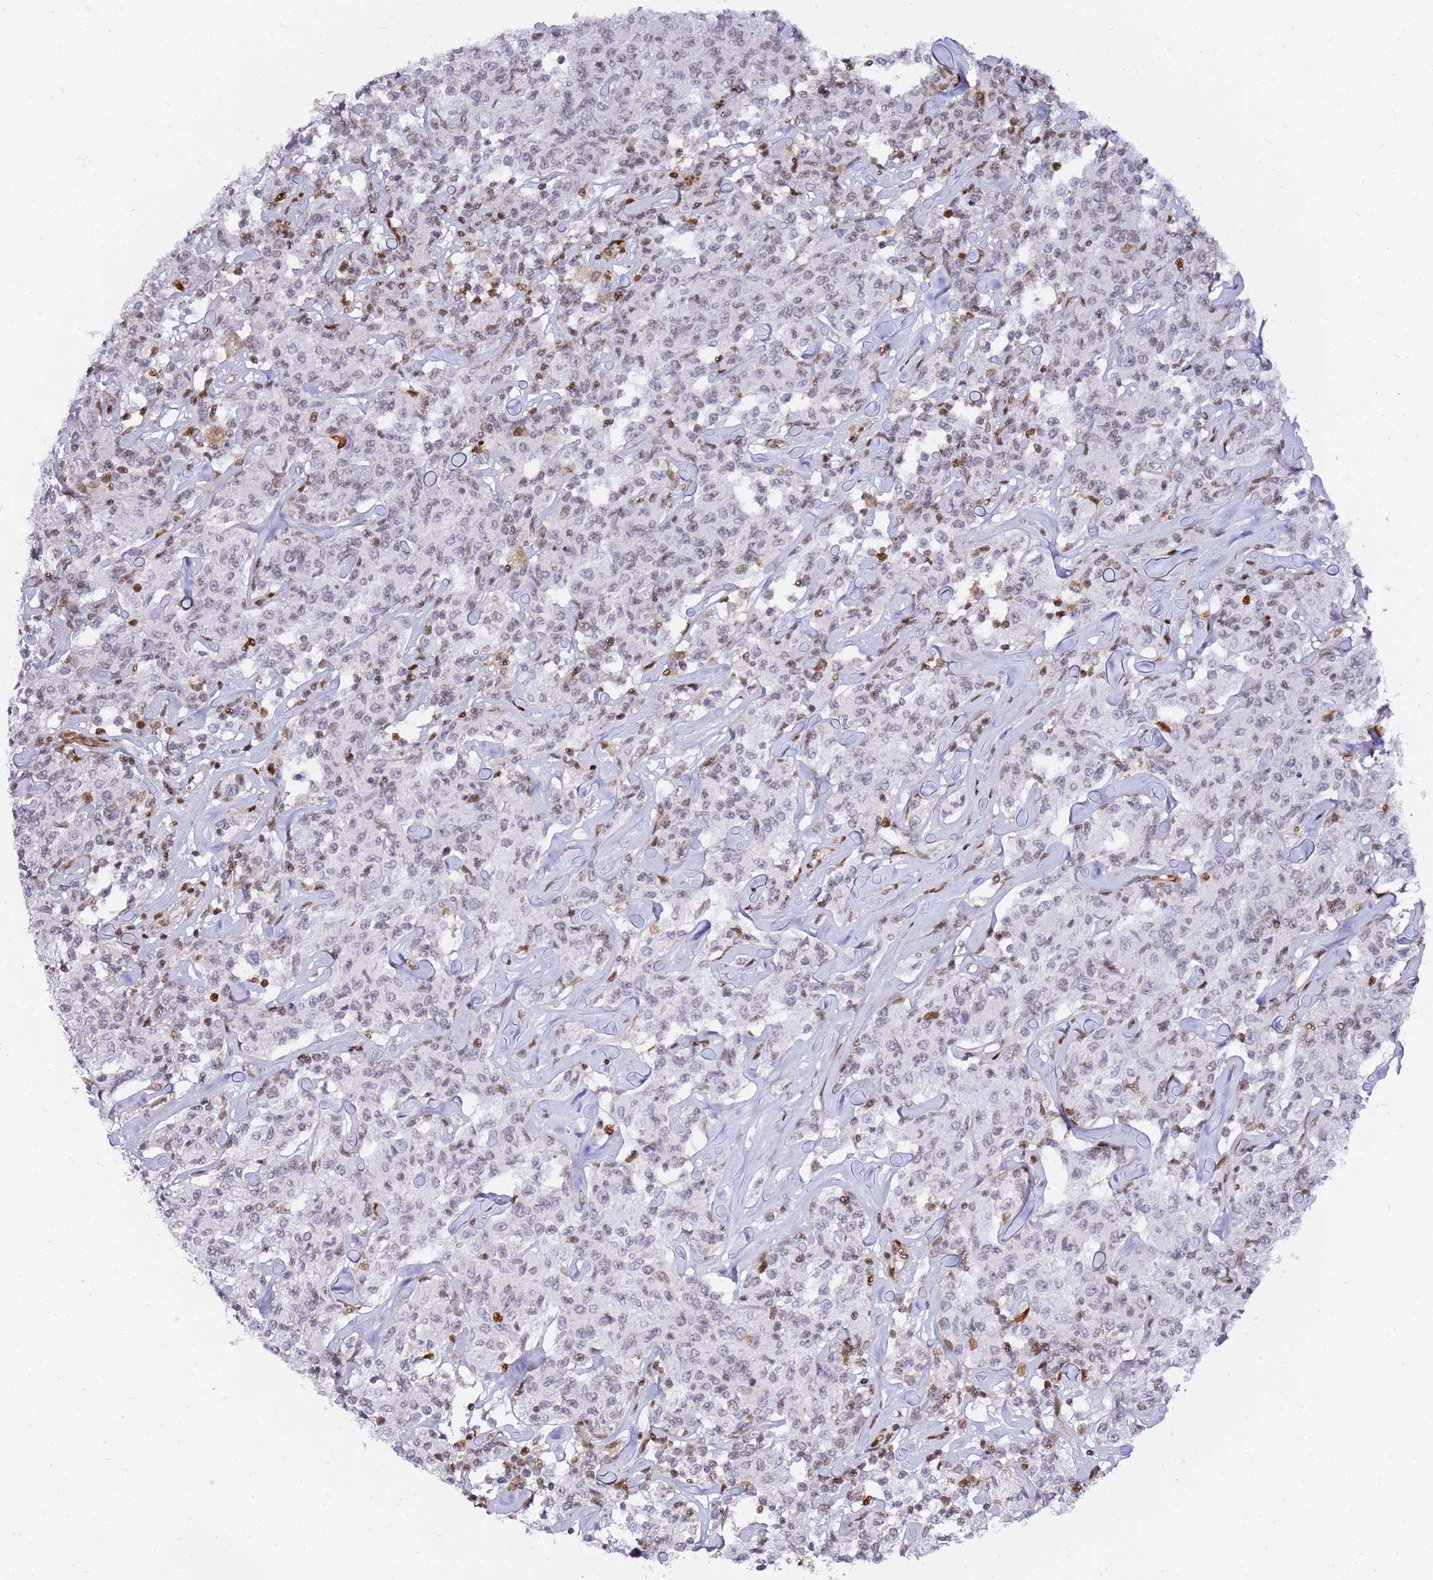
{"staining": {"intensity": "negative", "quantity": "none", "location": "none"}, "tissue": "lymphoma", "cell_type": "Tumor cells", "image_type": "cancer", "snomed": [{"axis": "morphology", "description": "Malignant lymphoma, non-Hodgkin's type, Low grade"}, {"axis": "topography", "description": "Small intestine"}], "caption": "Tumor cells are negative for brown protein staining in low-grade malignant lymphoma, non-Hodgkin's type. Nuclei are stained in blue.", "gene": "GBP2", "patient": {"sex": "female", "age": 59}}